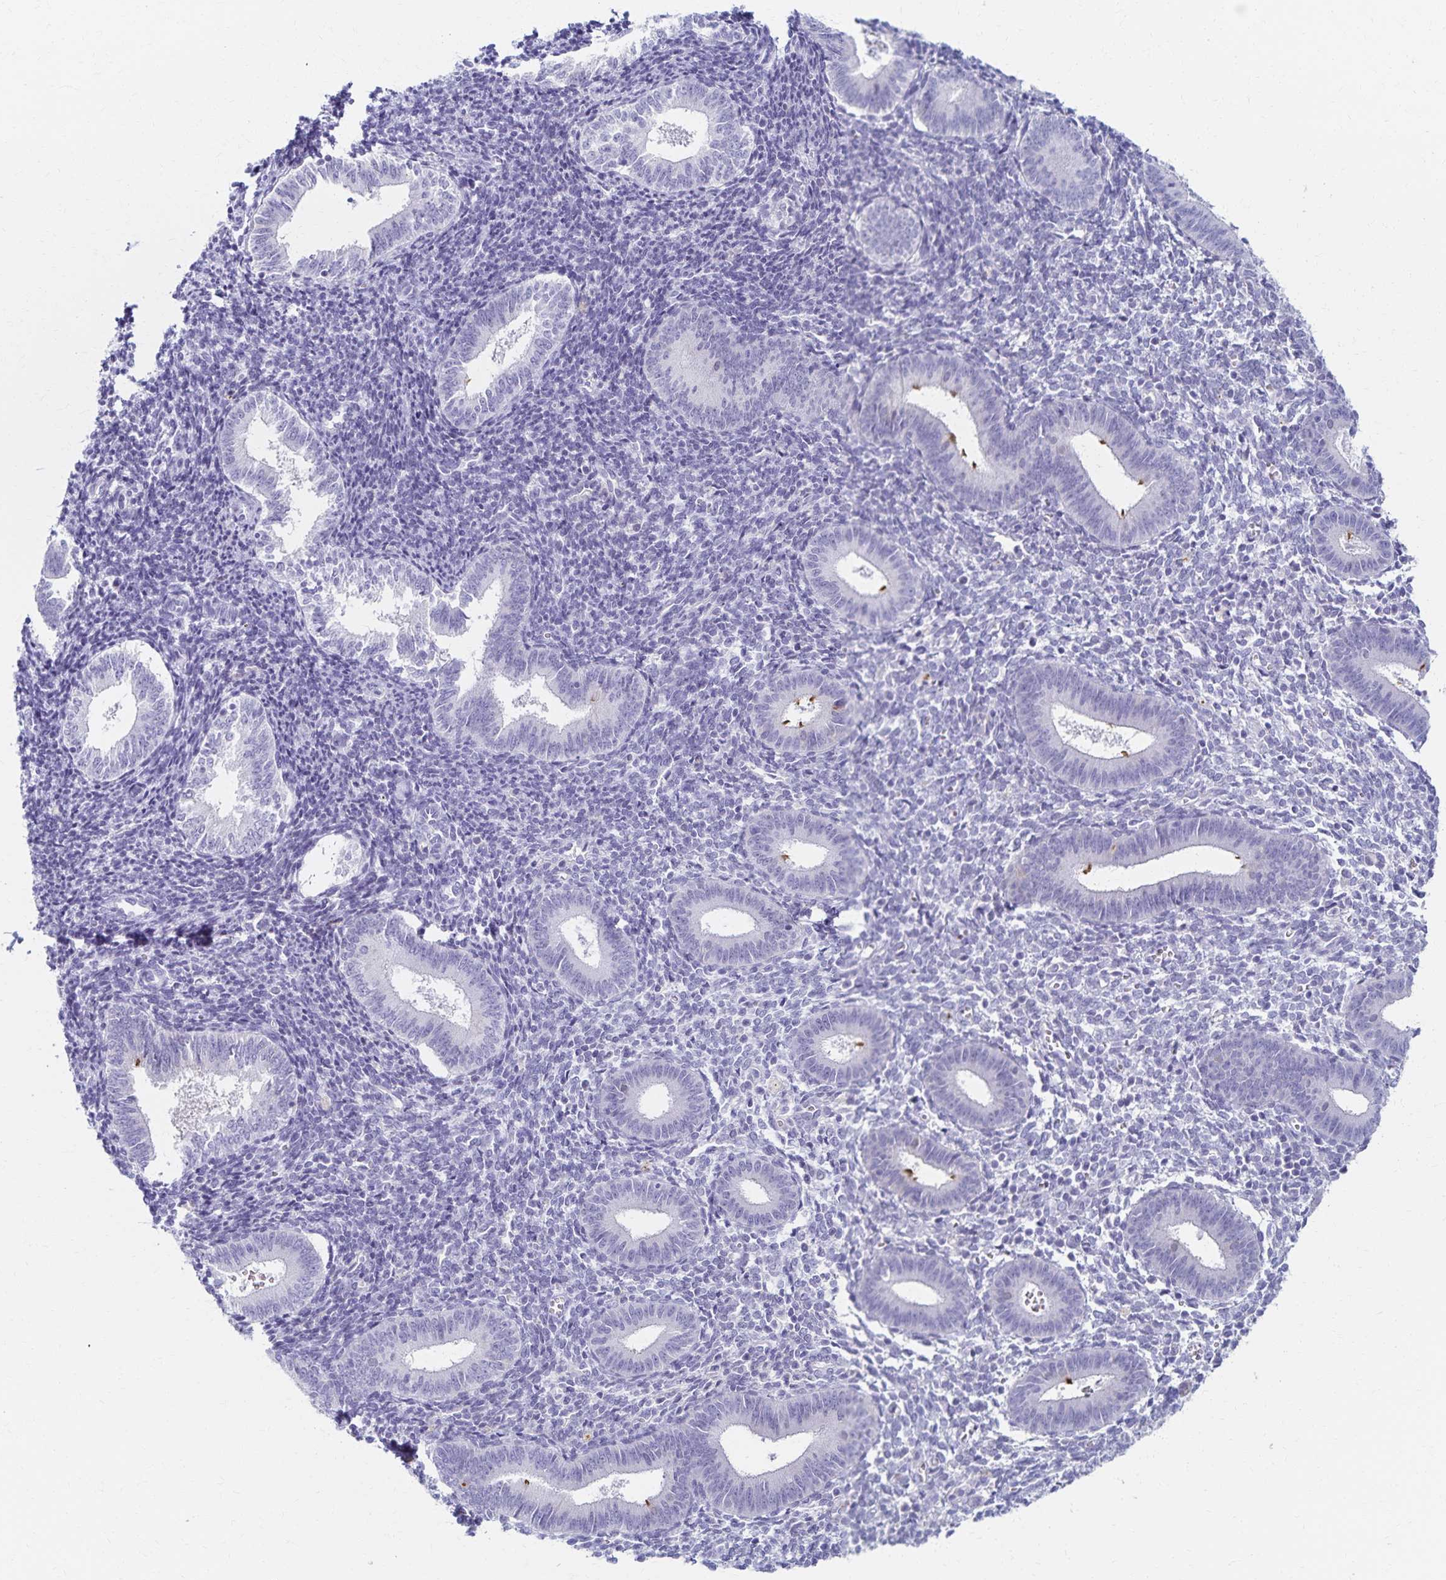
{"staining": {"intensity": "negative", "quantity": "none", "location": "none"}, "tissue": "endometrium", "cell_type": "Cells in endometrial stroma", "image_type": "normal", "snomed": [{"axis": "morphology", "description": "Normal tissue, NOS"}, {"axis": "topography", "description": "Endometrium"}], "caption": "IHC micrograph of normal endometrium stained for a protein (brown), which displays no expression in cells in endometrial stroma. (Stains: DAB IHC with hematoxylin counter stain, Microscopy: brightfield microscopy at high magnification).", "gene": "C2orf50", "patient": {"sex": "female", "age": 25}}